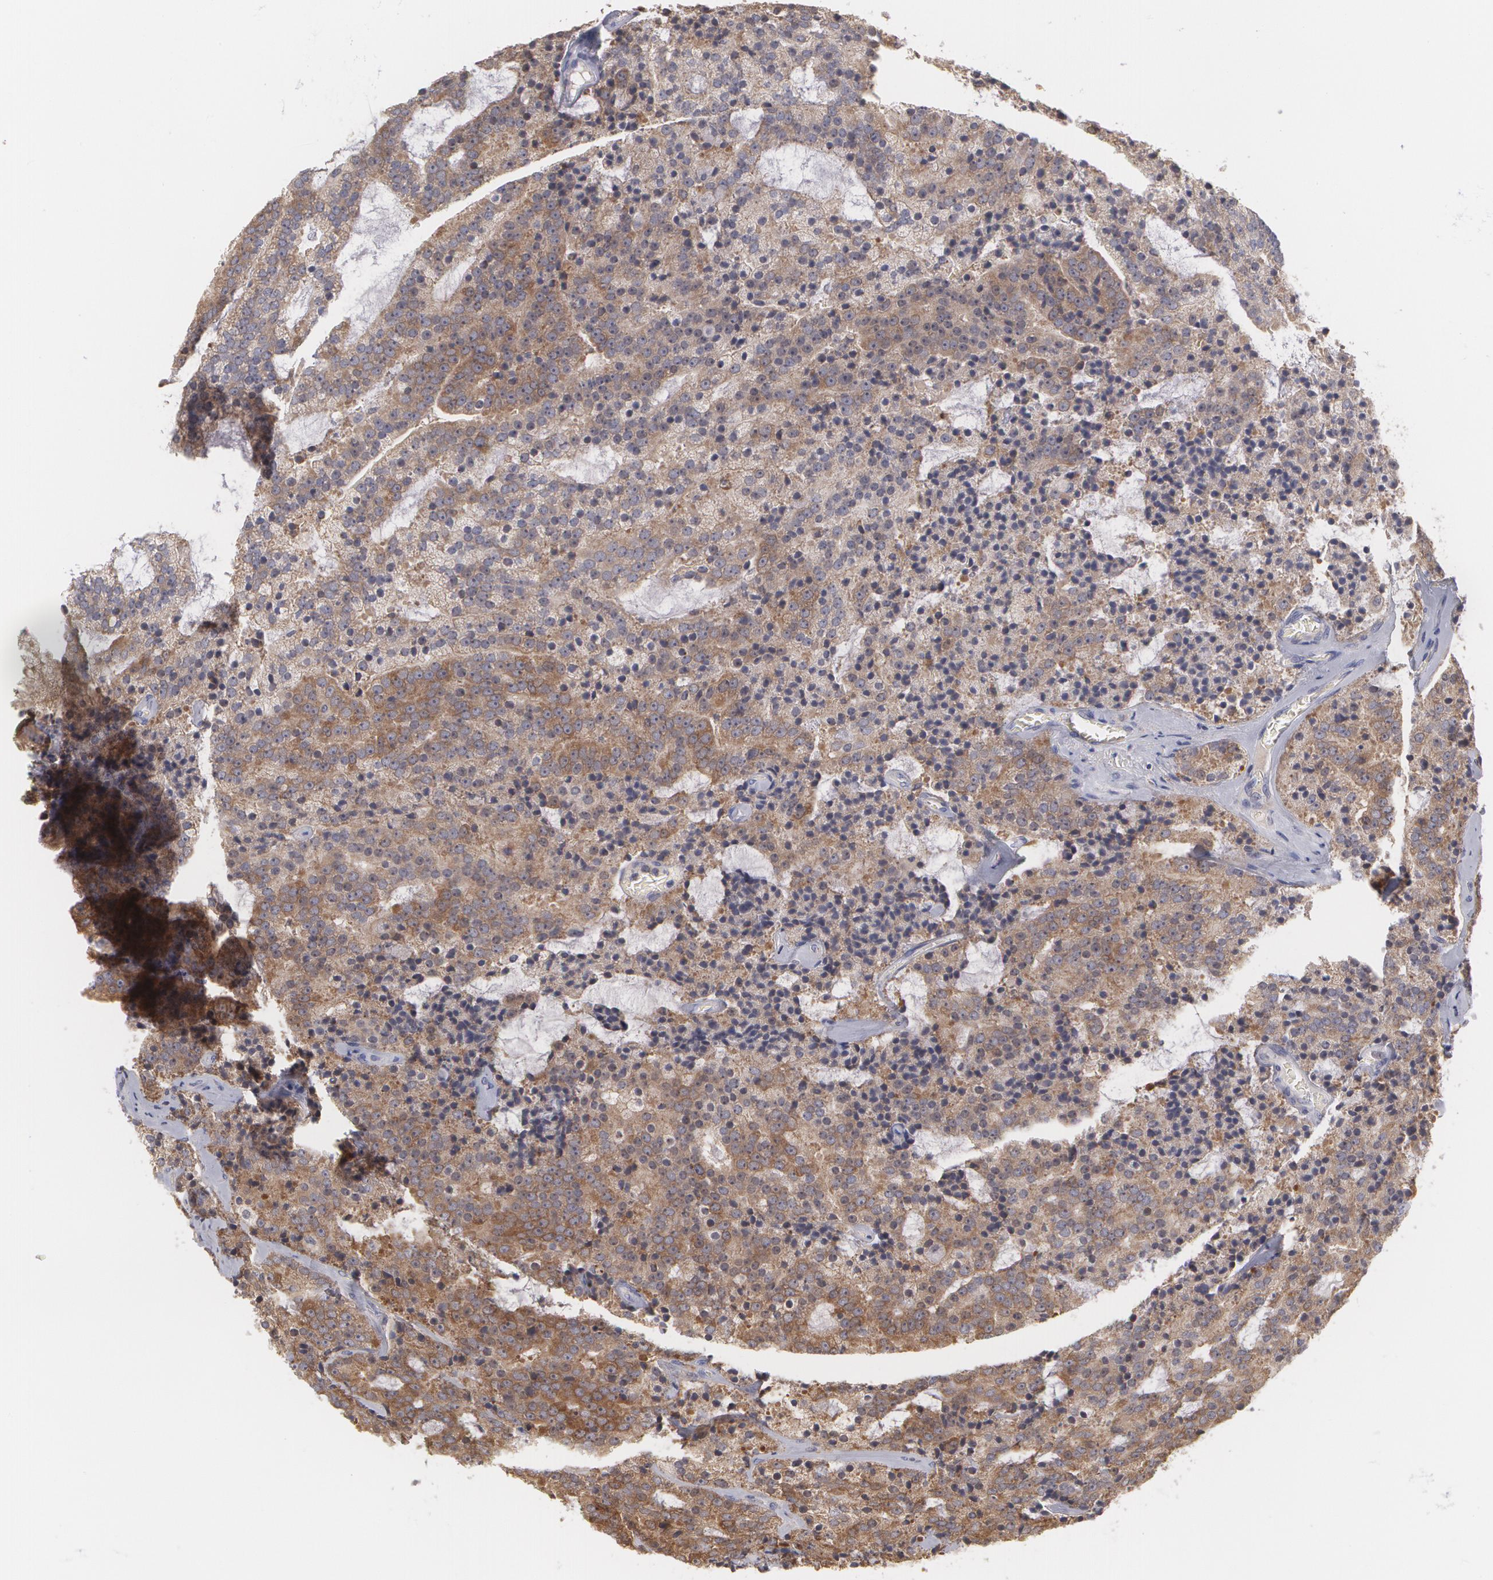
{"staining": {"intensity": "strong", "quantity": ">75%", "location": "cytoplasmic/membranous"}, "tissue": "prostate cancer", "cell_type": "Tumor cells", "image_type": "cancer", "snomed": [{"axis": "morphology", "description": "Adenocarcinoma, Medium grade"}, {"axis": "topography", "description": "Prostate"}], "caption": "Immunohistochemistry staining of medium-grade adenocarcinoma (prostate), which shows high levels of strong cytoplasmic/membranous staining in approximately >75% of tumor cells indicating strong cytoplasmic/membranous protein expression. The staining was performed using DAB (3,3'-diaminobenzidine) (brown) for protein detection and nuclei were counterstained in hematoxylin (blue).", "gene": "MTHFD1", "patient": {"sex": "male", "age": 65}}